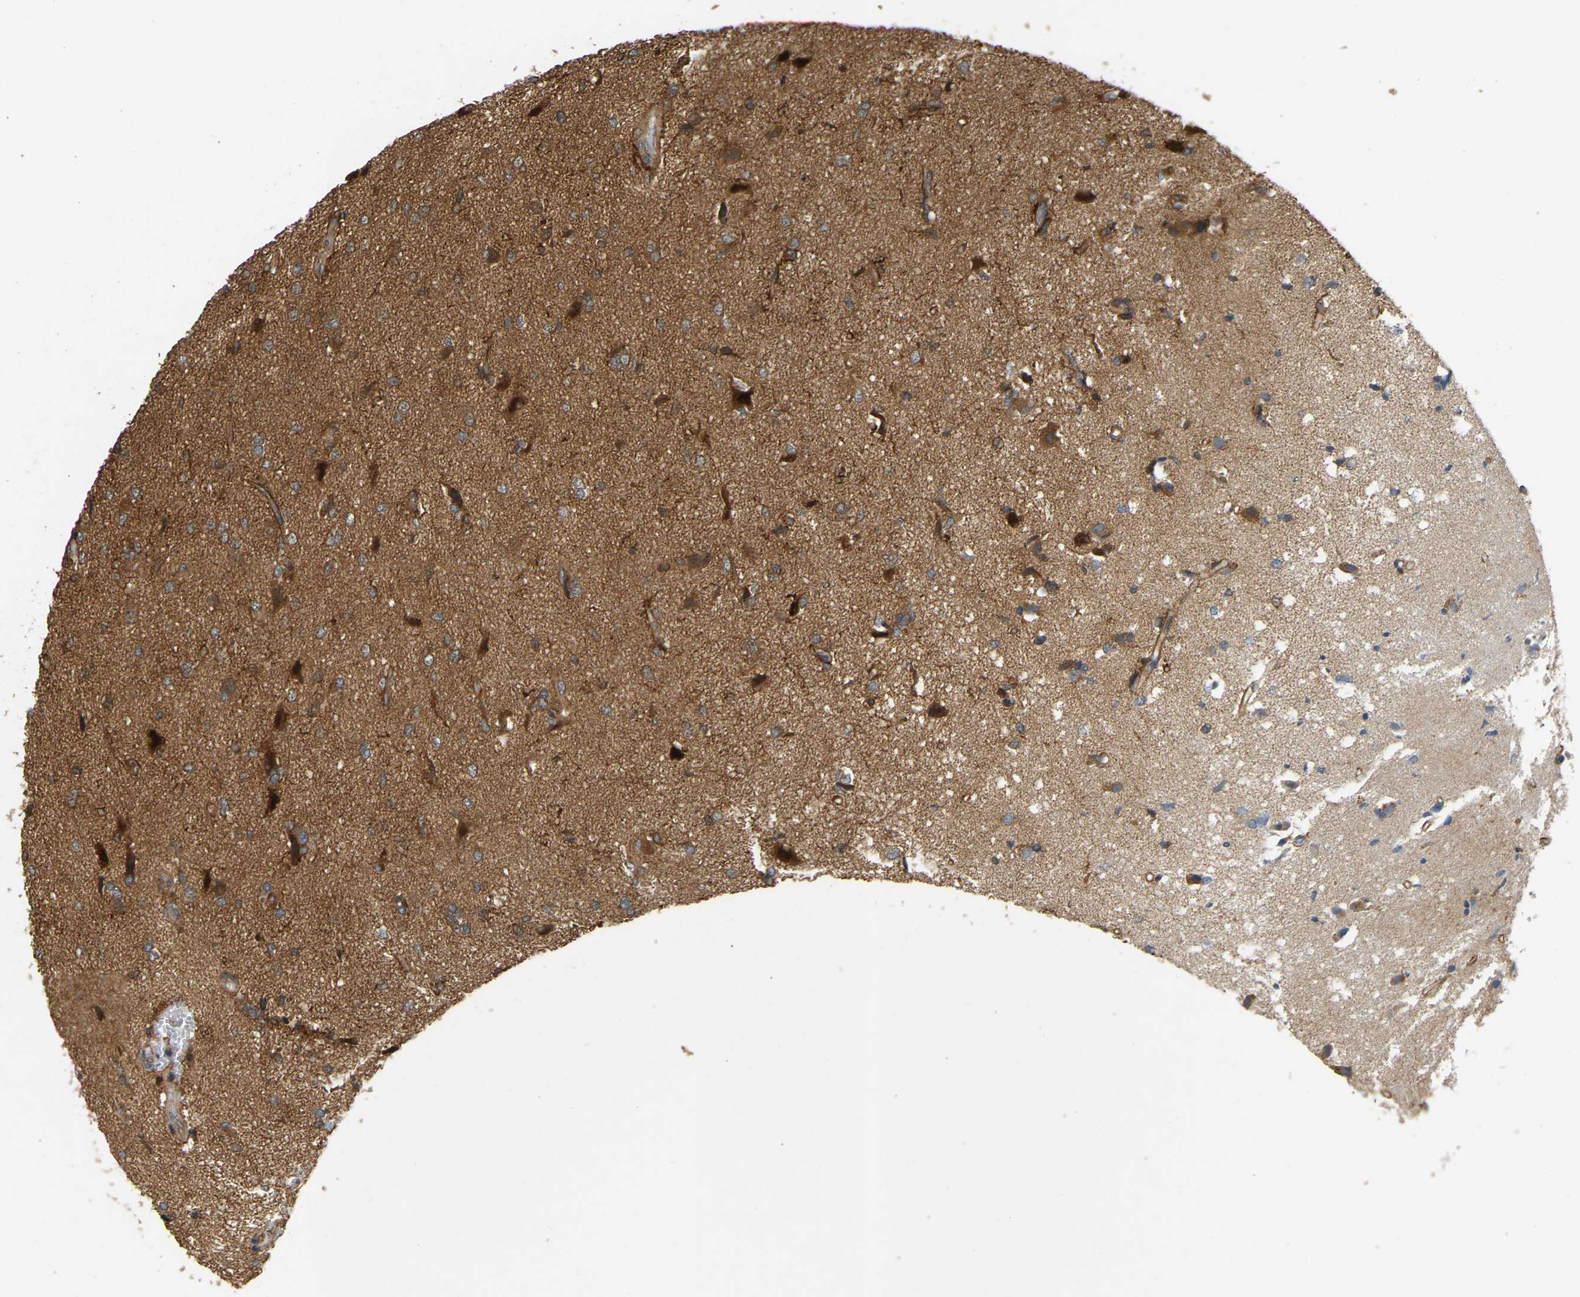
{"staining": {"intensity": "moderate", "quantity": ">75%", "location": "cytoplasmic/membranous"}, "tissue": "glioma", "cell_type": "Tumor cells", "image_type": "cancer", "snomed": [{"axis": "morphology", "description": "Glioma, malignant, High grade"}, {"axis": "topography", "description": "Brain"}], "caption": "Glioma stained with a brown dye displays moderate cytoplasmic/membranous positive expression in approximately >75% of tumor cells.", "gene": "GOPC", "patient": {"sex": "male", "age": 47}}